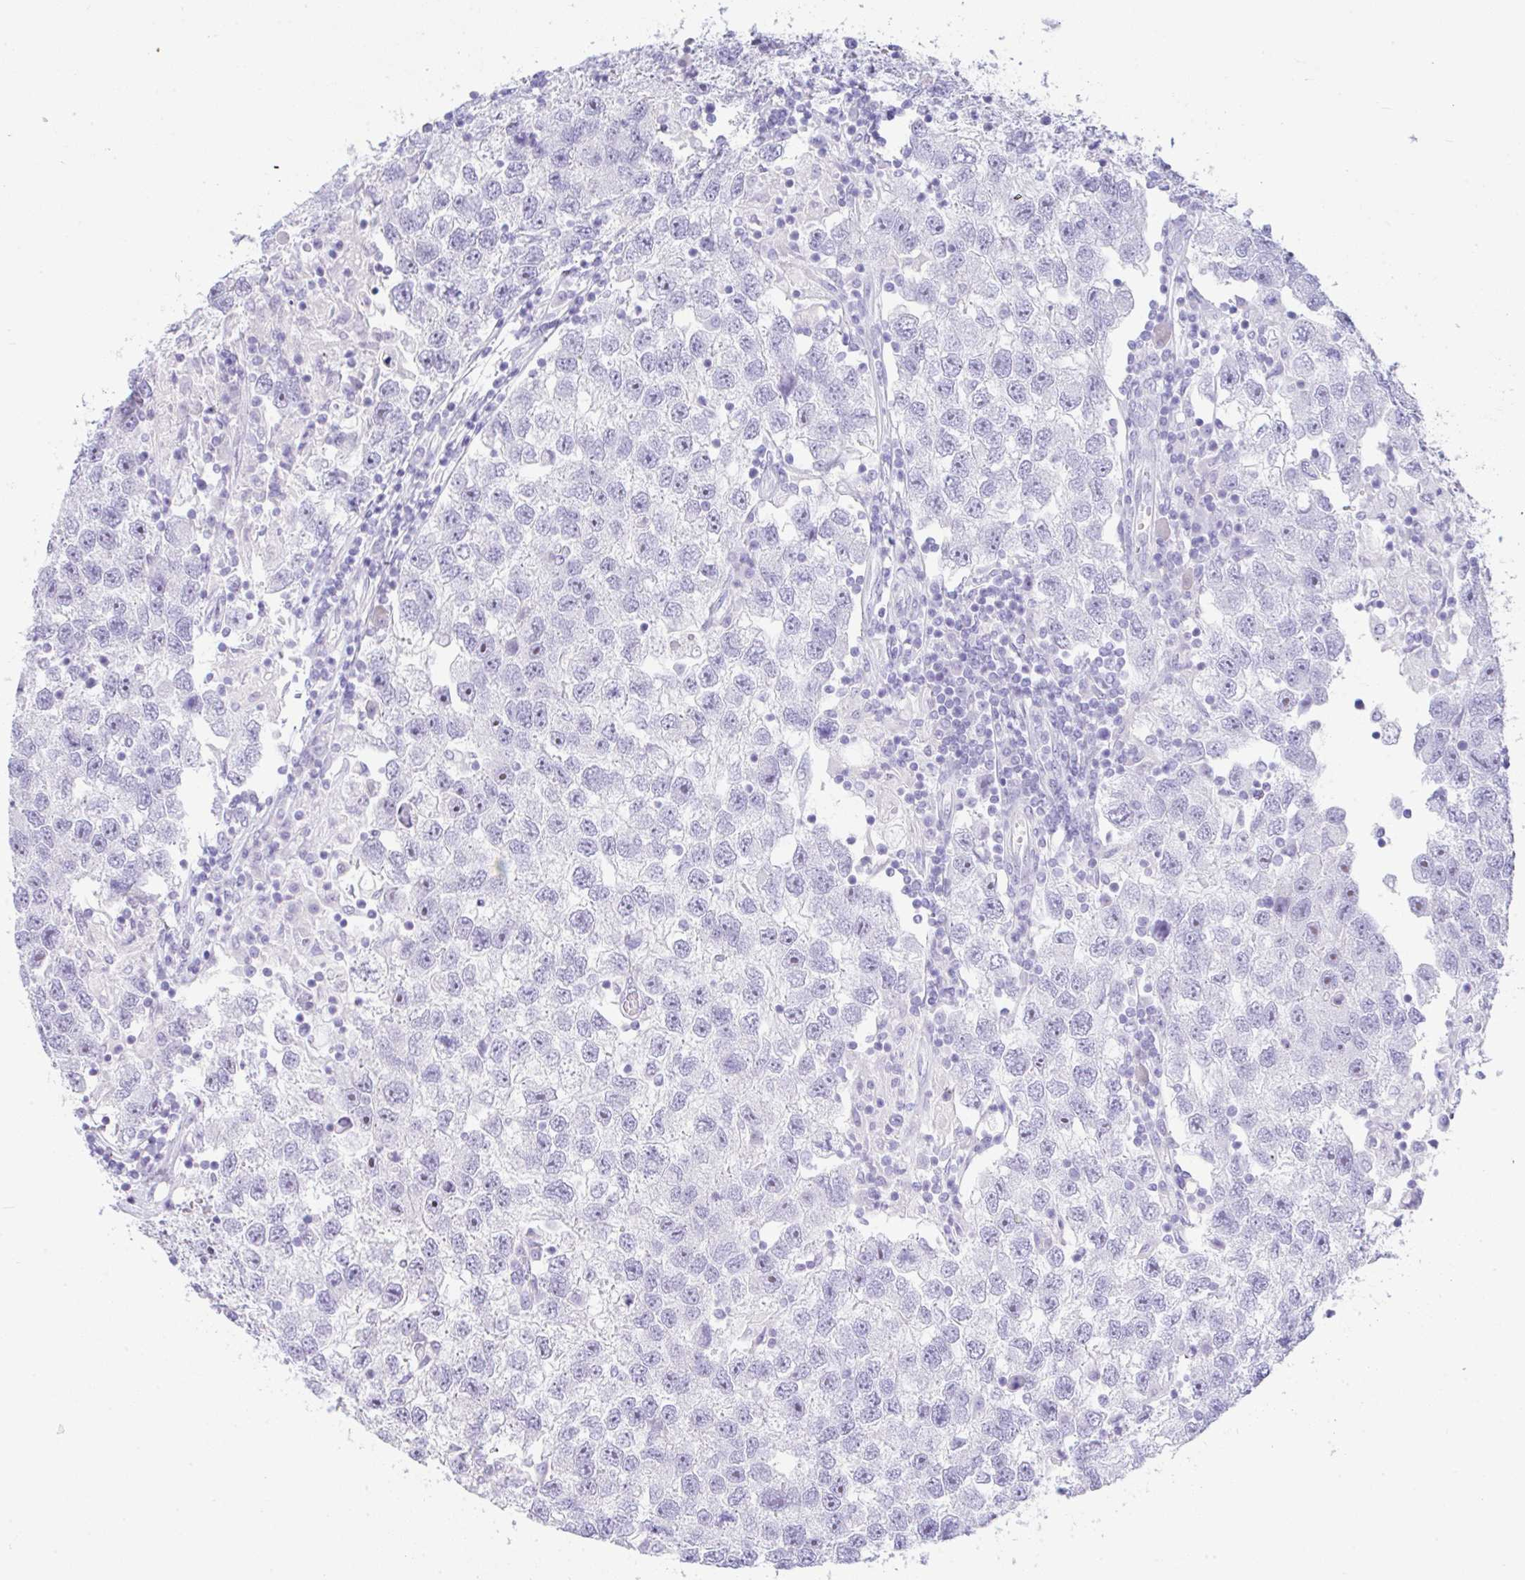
{"staining": {"intensity": "negative", "quantity": "none", "location": "none"}, "tissue": "testis cancer", "cell_type": "Tumor cells", "image_type": "cancer", "snomed": [{"axis": "morphology", "description": "Seminoma, NOS"}, {"axis": "topography", "description": "Testis"}], "caption": "This is a micrograph of IHC staining of testis seminoma, which shows no expression in tumor cells.", "gene": "NDUFAF8", "patient": {"sex": "male", "age": 26}}